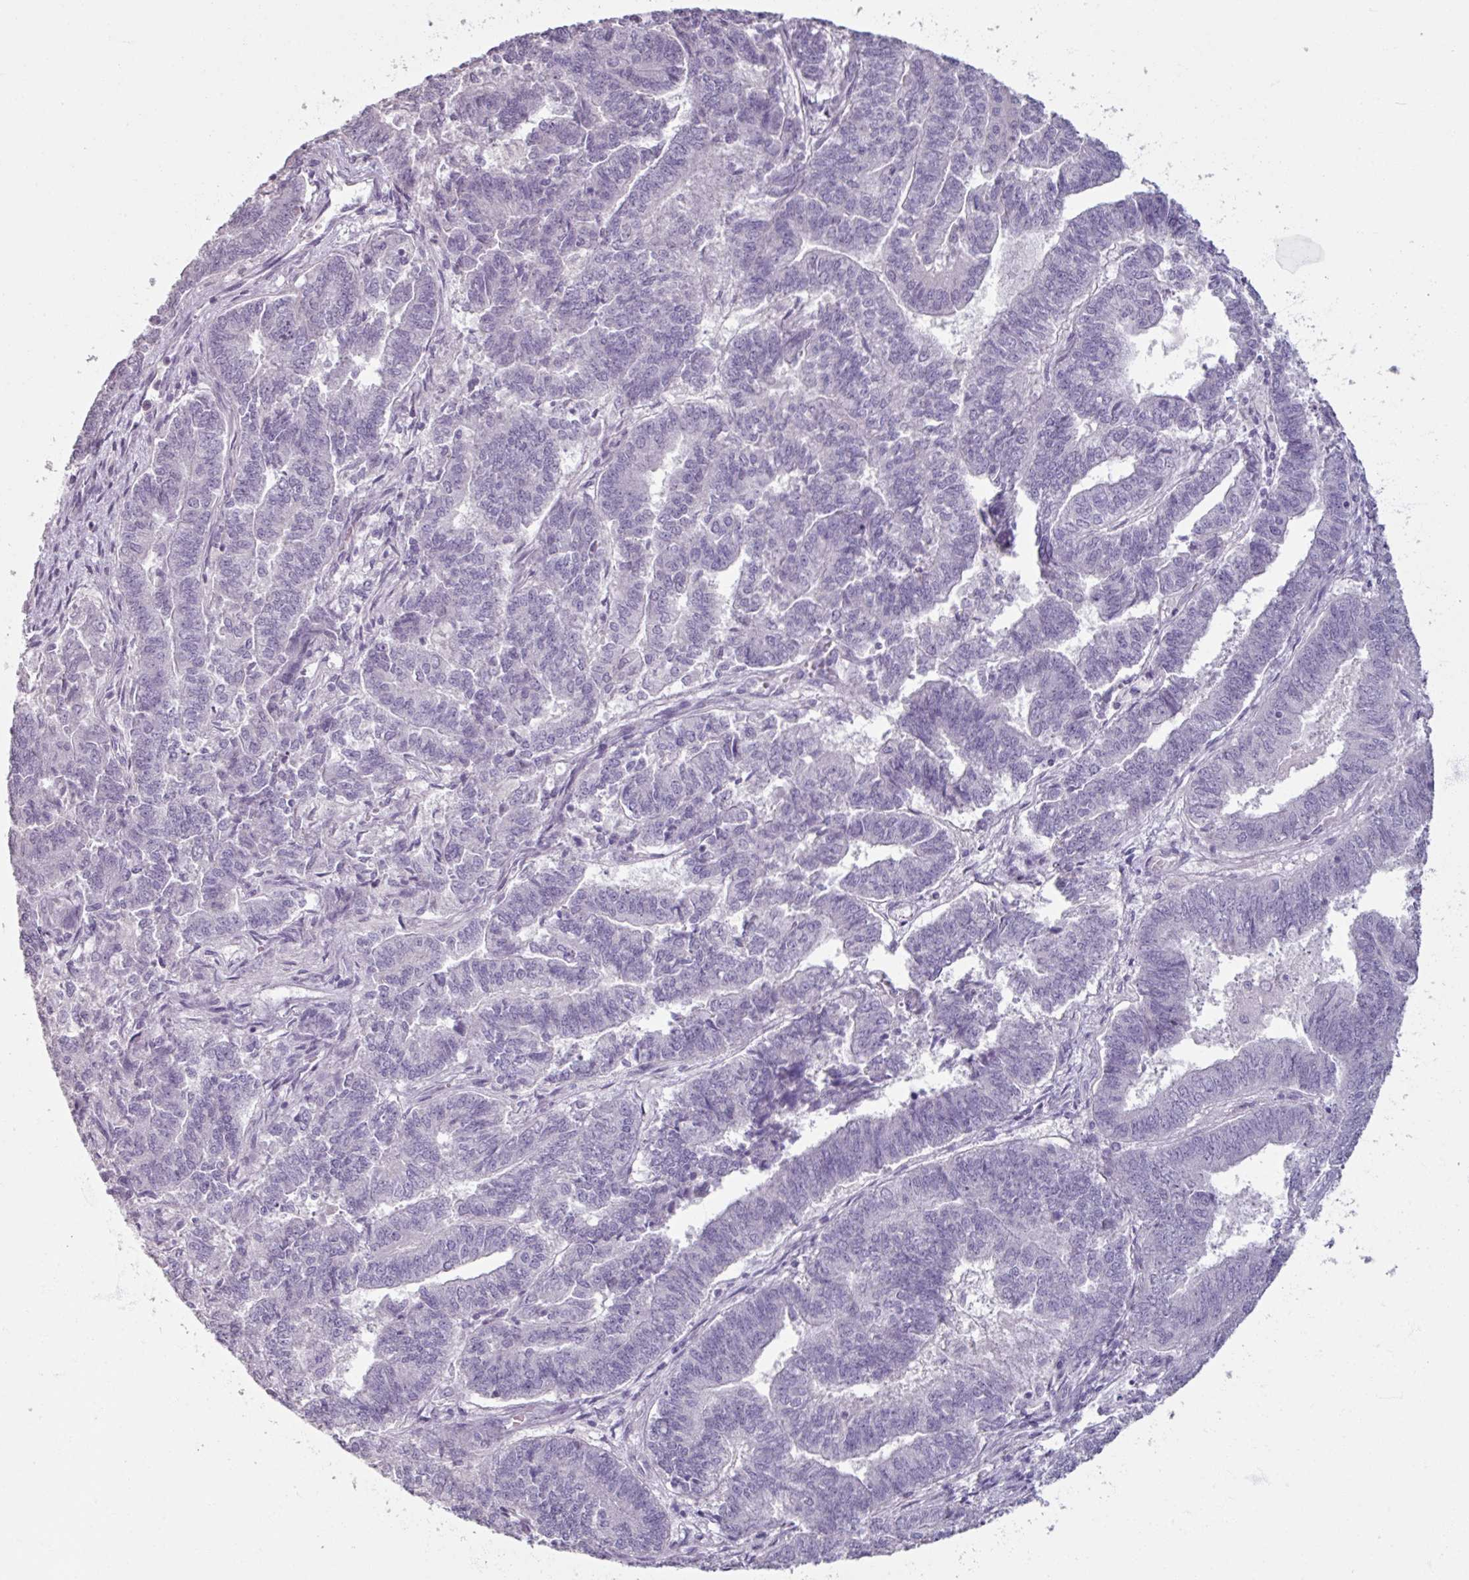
{"staining": {"intensity": "negative", "quantity": "none", "location": "none"}, "tissue": "endometrial cancer", "cell_type": "Tumor cells", "image_type": "cancer", "snomed": [{"axis": "morphology", "description": "Adenocarcinoma, NOS"}, {"axis": "topography", "description": "Endometrium"}], "caption": "High magnification brightfield microscopy of endometrial adenocarcinoma stained with DAB (3,3'-diaminobenzidine) (brown) and counterstained with hematoxylin (blue): tumor cells show no significant positivity.", "gene": "TG", "patient": {"sex": "female", "age": 72}}